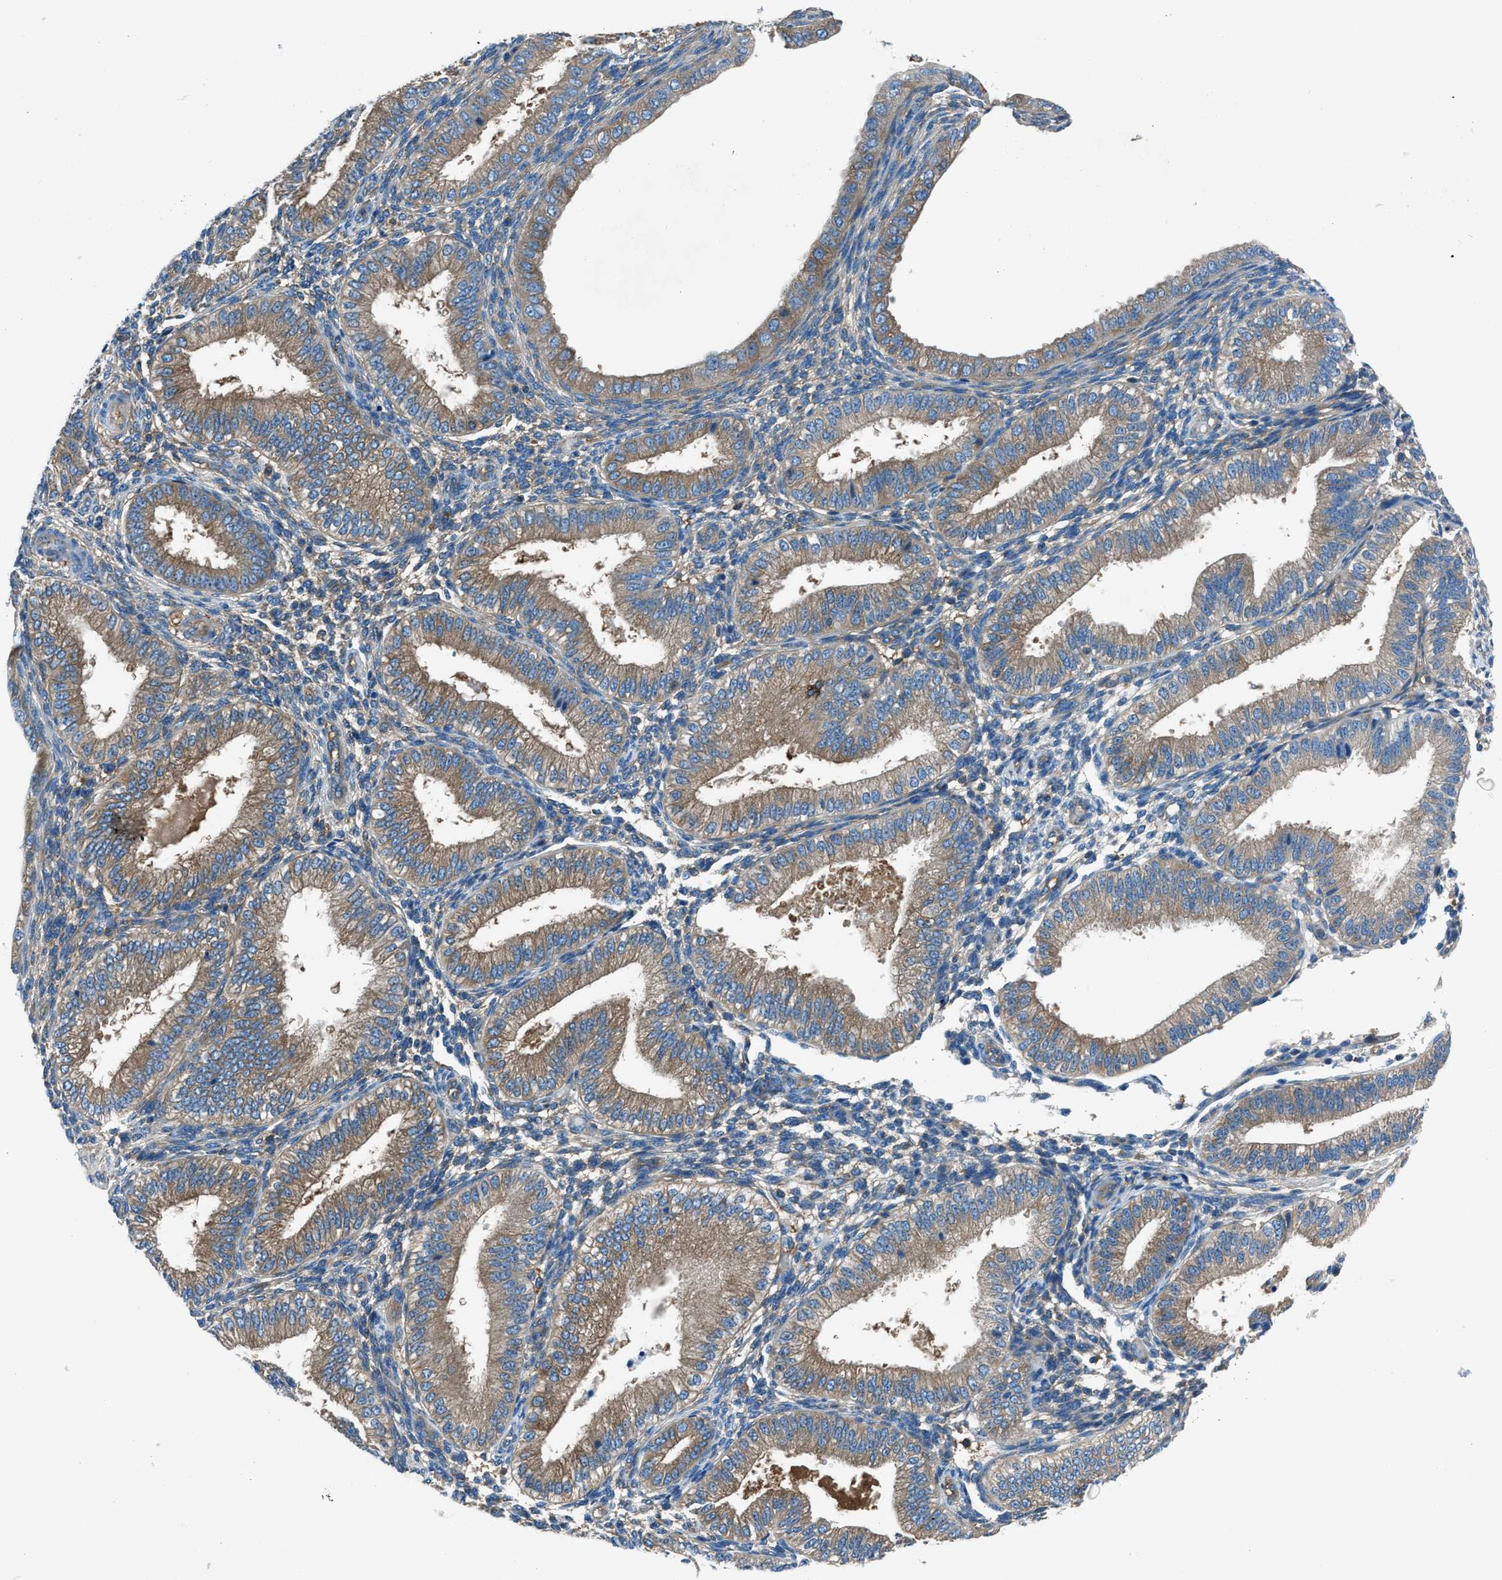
{"staining": {"intensity": "moderate", "quantity": "<25%", "location": "cytoplasmic/membranous"}, "tissue": "endometrium", "cell_type": "Cells in endometrial stroma", "image_type": "normal", "snomed": [{"axis": "morphology", "description": "Normal tissue, NOS"}, {"axis": "topography", "description": "Endometrium"}], "caption": "IHC photomicrograph of normal endometrium: human endometrium stained using immunohistochemistry displays low levels of moderate protein expression localized specifically in the cytoplasmic/membranous of cells in endometrial stroma, appearing as a cytoplasmic/membranous brown color.", "gene": "SARS1", "patient": {"sex": "female", "age": 39}}